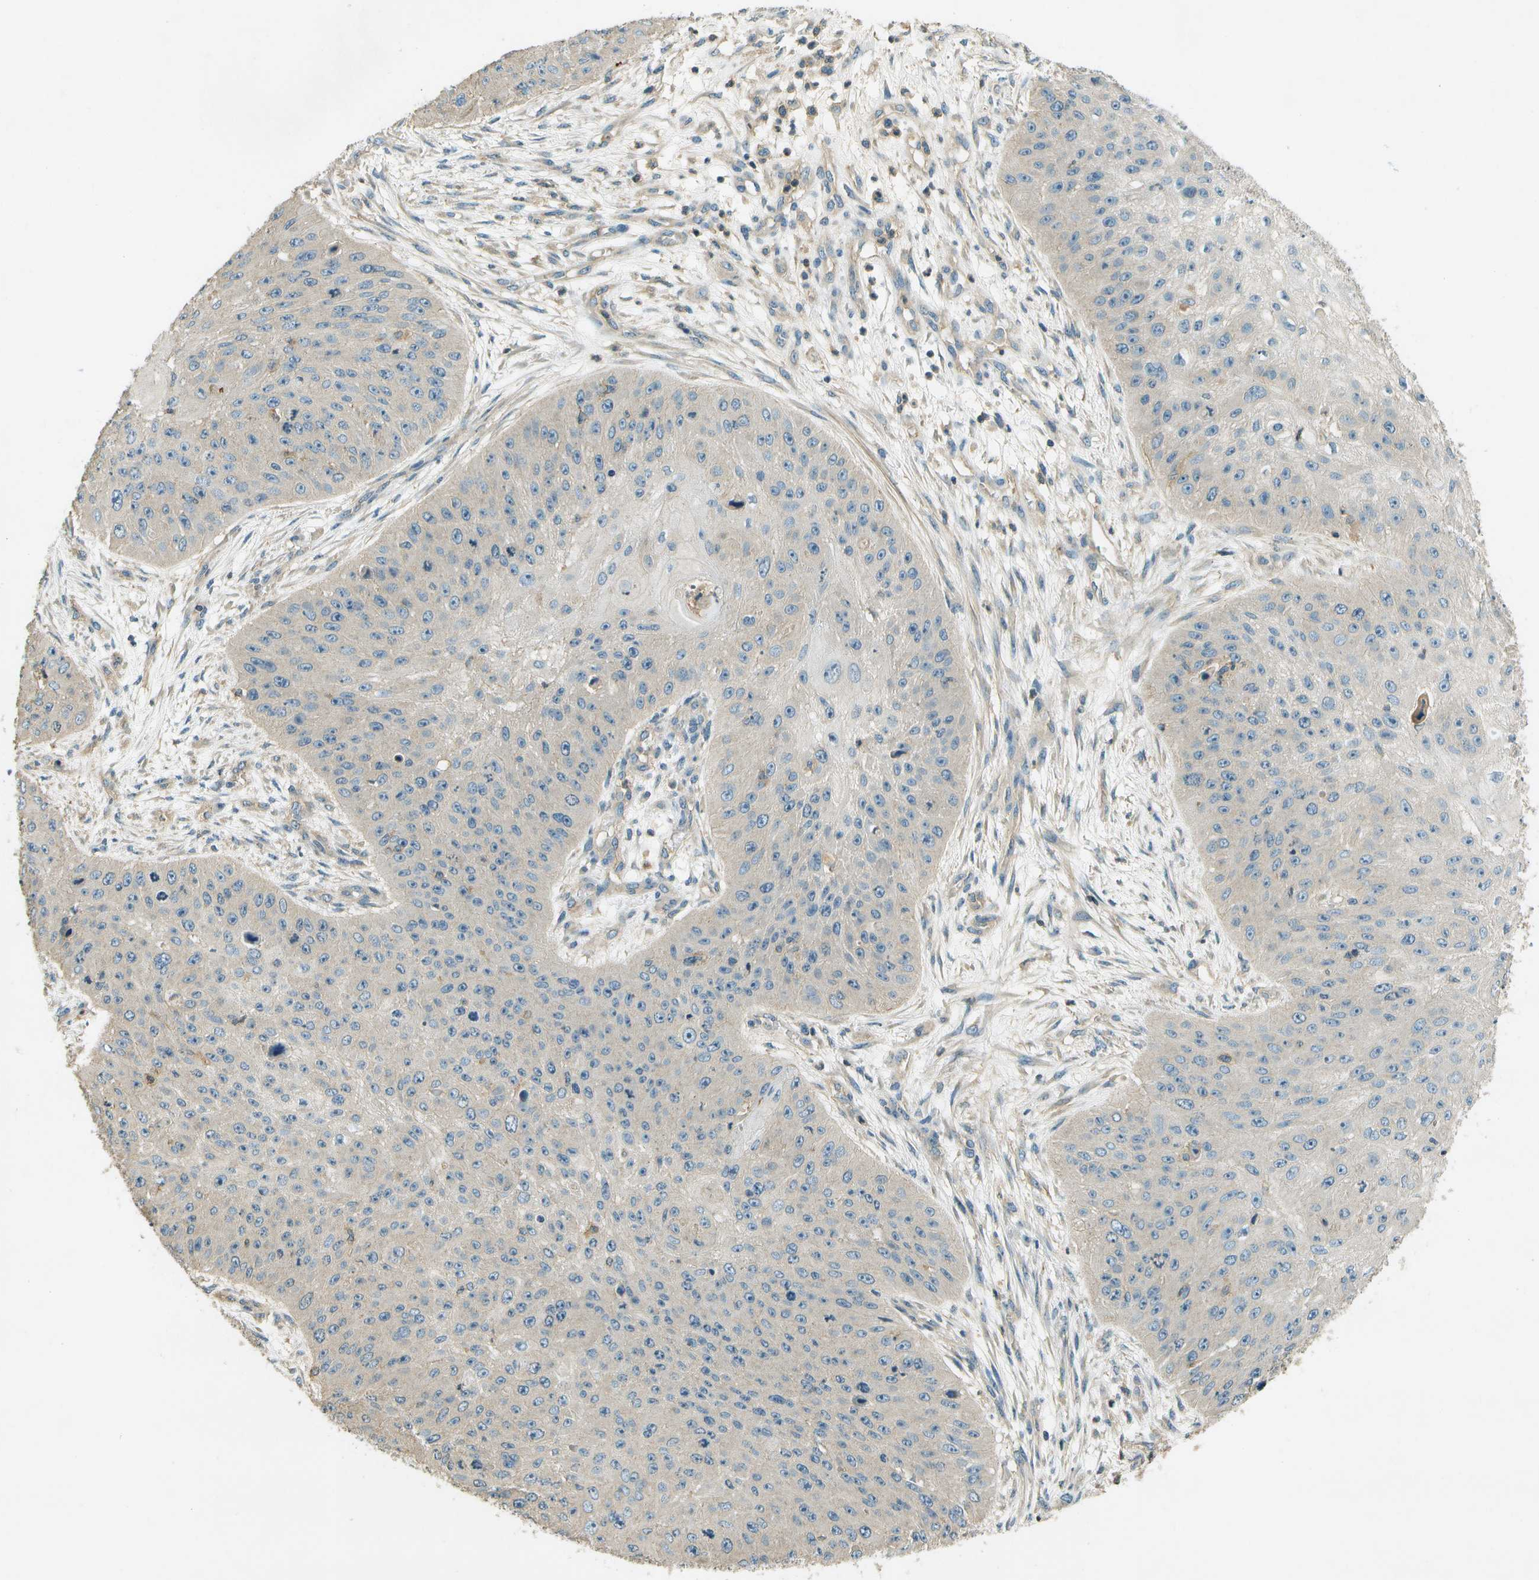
{"staining": {"intensity": "negative", "quantity": "none", "location": "none"}, "tissue": "skin cancer", "cell_type": "Tumor cells", "image_type": "cancer", "snomed": [{"axis": "morphology", "description": "Squamous cell carcinoma, NOS"}, {"axis": "topography", "description": "Skin"}], "caption": "The immunohistochemistry (IHC) image has no significant positivity in tumor cells of skin squamous cell carcinoma tissue.", "gene": "NUDT4", "patient": {"sex": "female", "age": 80}}